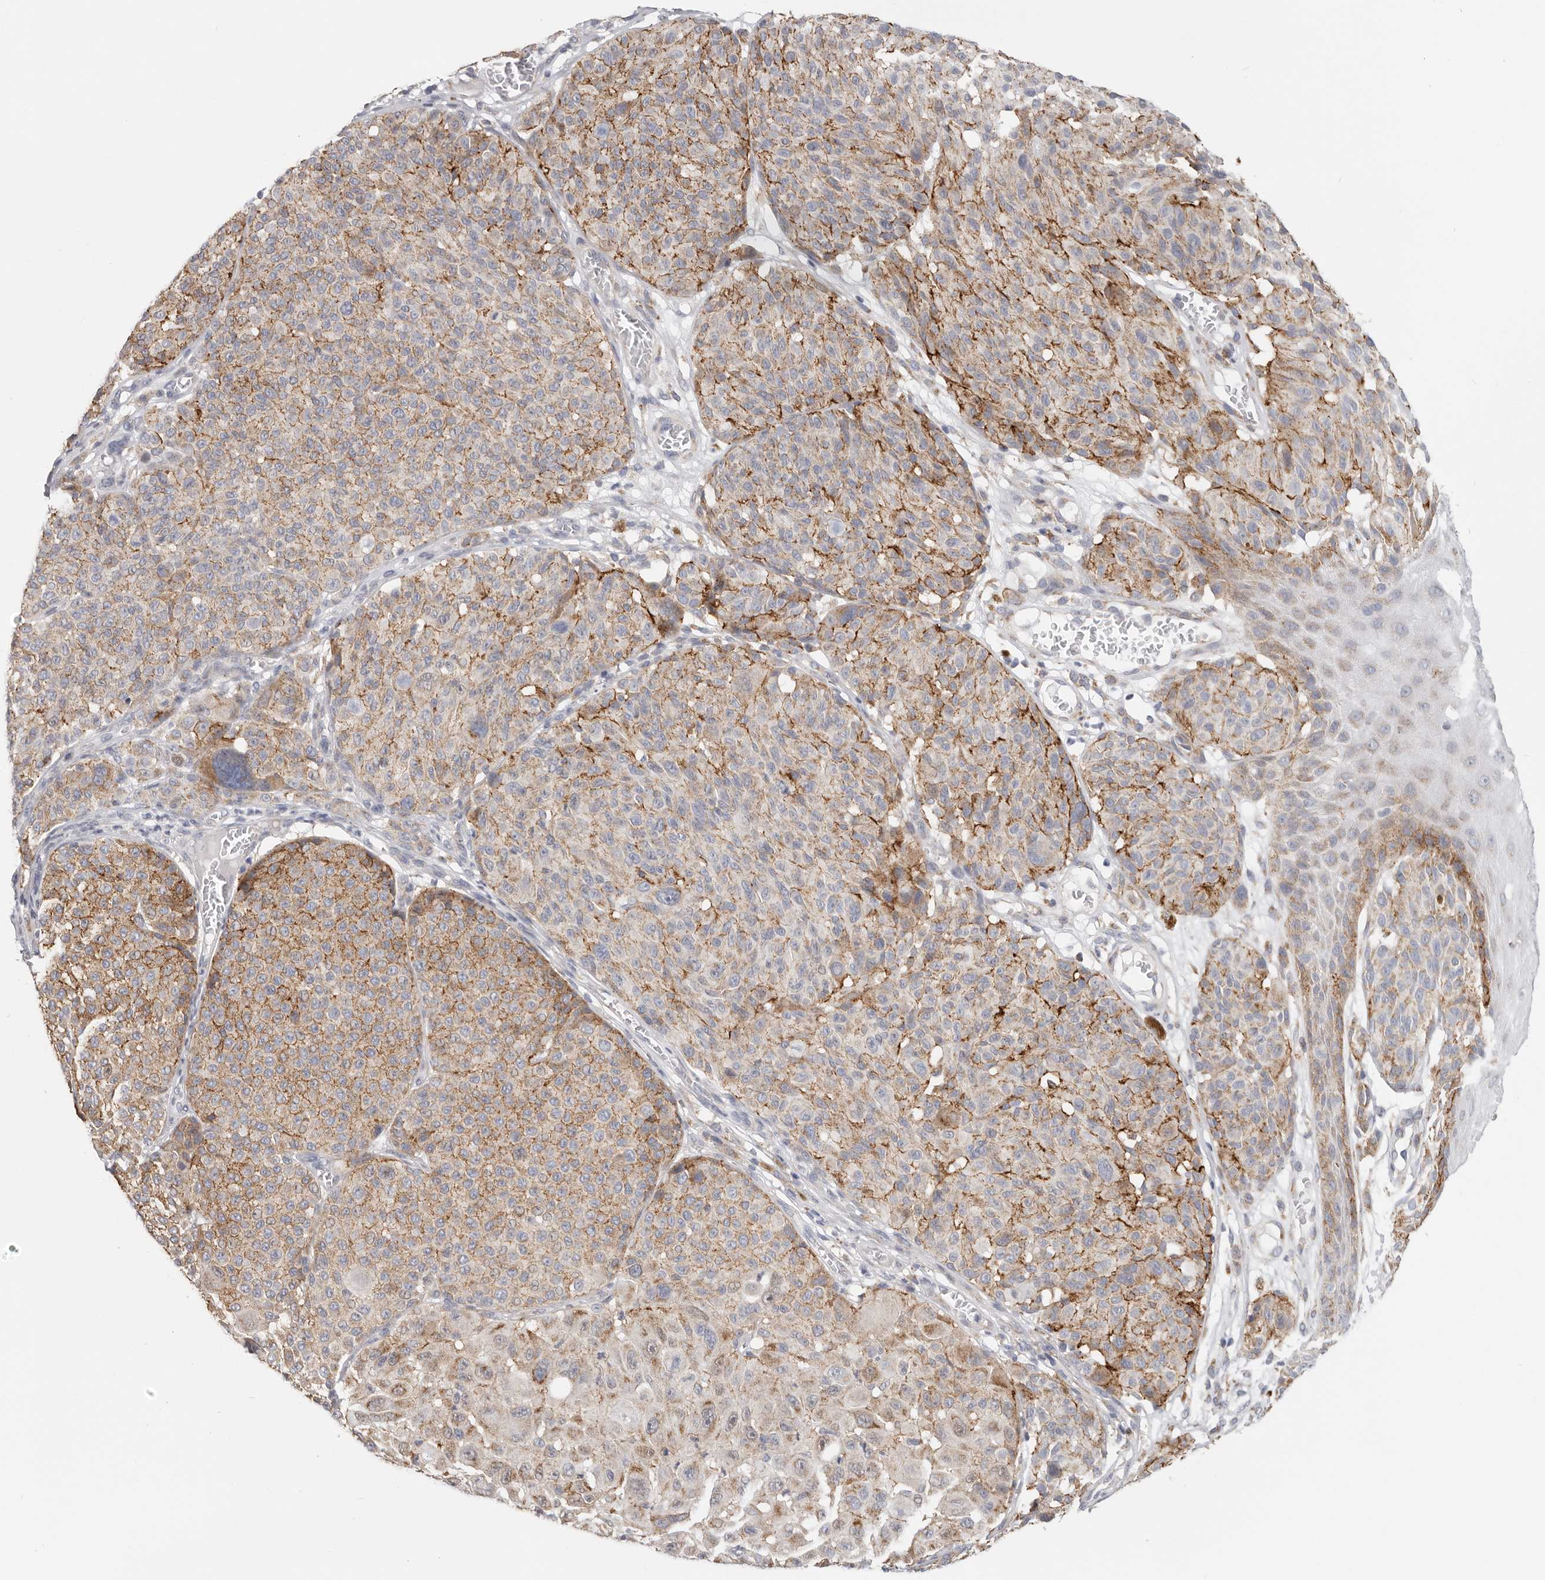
{"staining": {"intensity": "strong", "quantity": "25%-75%", "location": "cytoplasmic/membranous"}, "tissue": "melanoma", "cell_type": "Tumor cells", "image_type": "cancer", "snomed": [{"axis": "morphology", "description": "Malignant melanoma, NOS"}, {"axis": "topography", "description": "Skin"}], "caption": "About 25%-75% of tumor cells in malignant melanoma show strong cytoplasmic/membranous protein expression as visualized by brown immunohistochemical staining.", "gene": "IL32", "patient": {"sex": "male", "age": 83}}